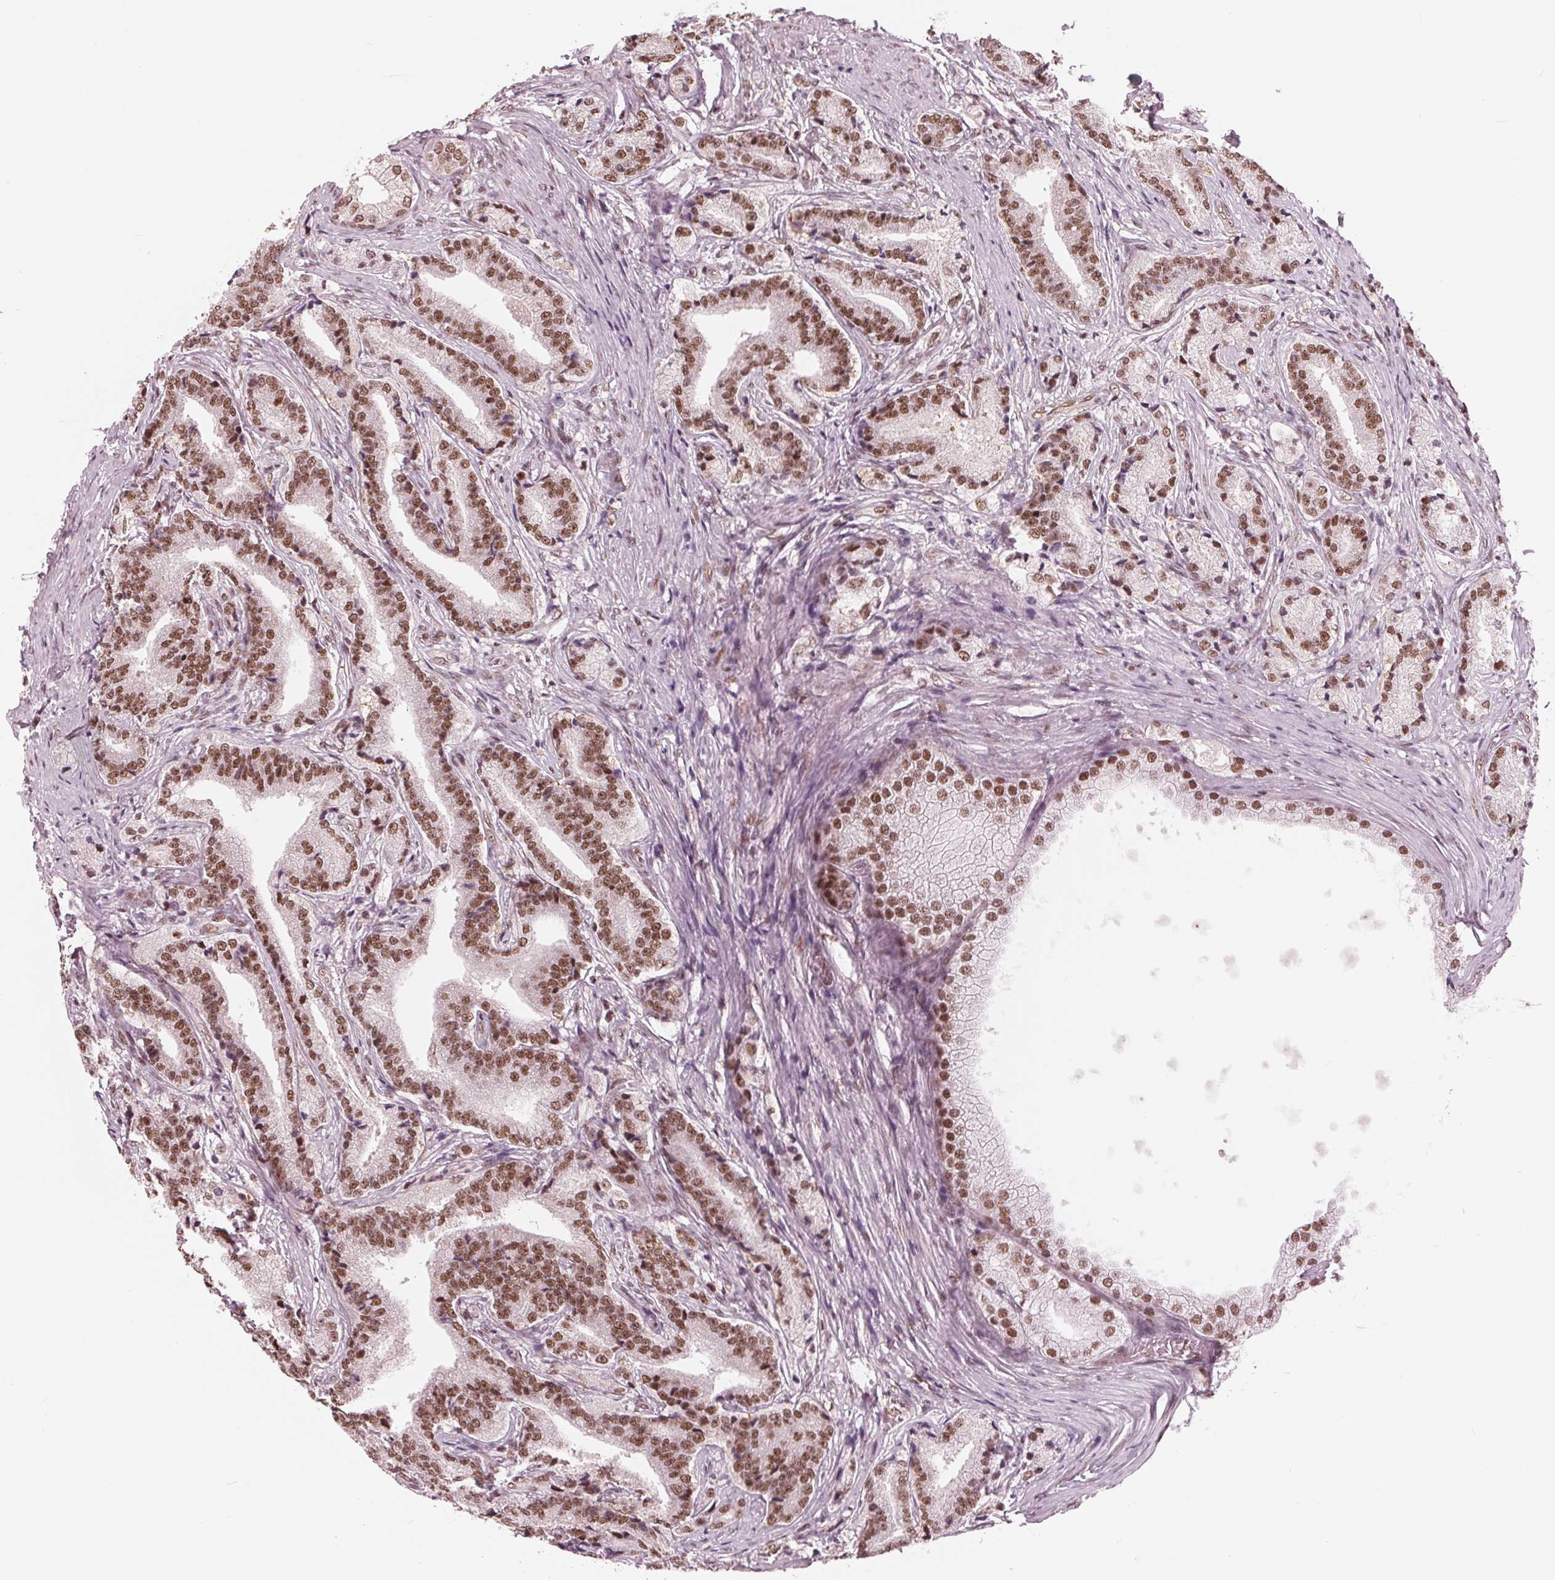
{"staining": {"intensity": "moderate", "quantity": ">75%", "location": "nuclear"}, "tissue": "prostate cancer", "cell_type": "Tumor cells", "image_type": "cancer", "snomed": [{"axis": "morphology", "description": "Adenocarcinoma, High grade"}, {"axis": "topography", "description": "Prostate and seminal vesicle, NOS"}], "caption": "The micrograph demonstrates immunohistochemical staining of high-grade adenocarcinoma (prostate). There is moderate nuclear expression is identified in about >75% of tumor cells. (DAB IHC, brown staining for protein, blue staining for nuclei).", "gene": "LSM2", "patient": {"sex": "male", "age": 61}}